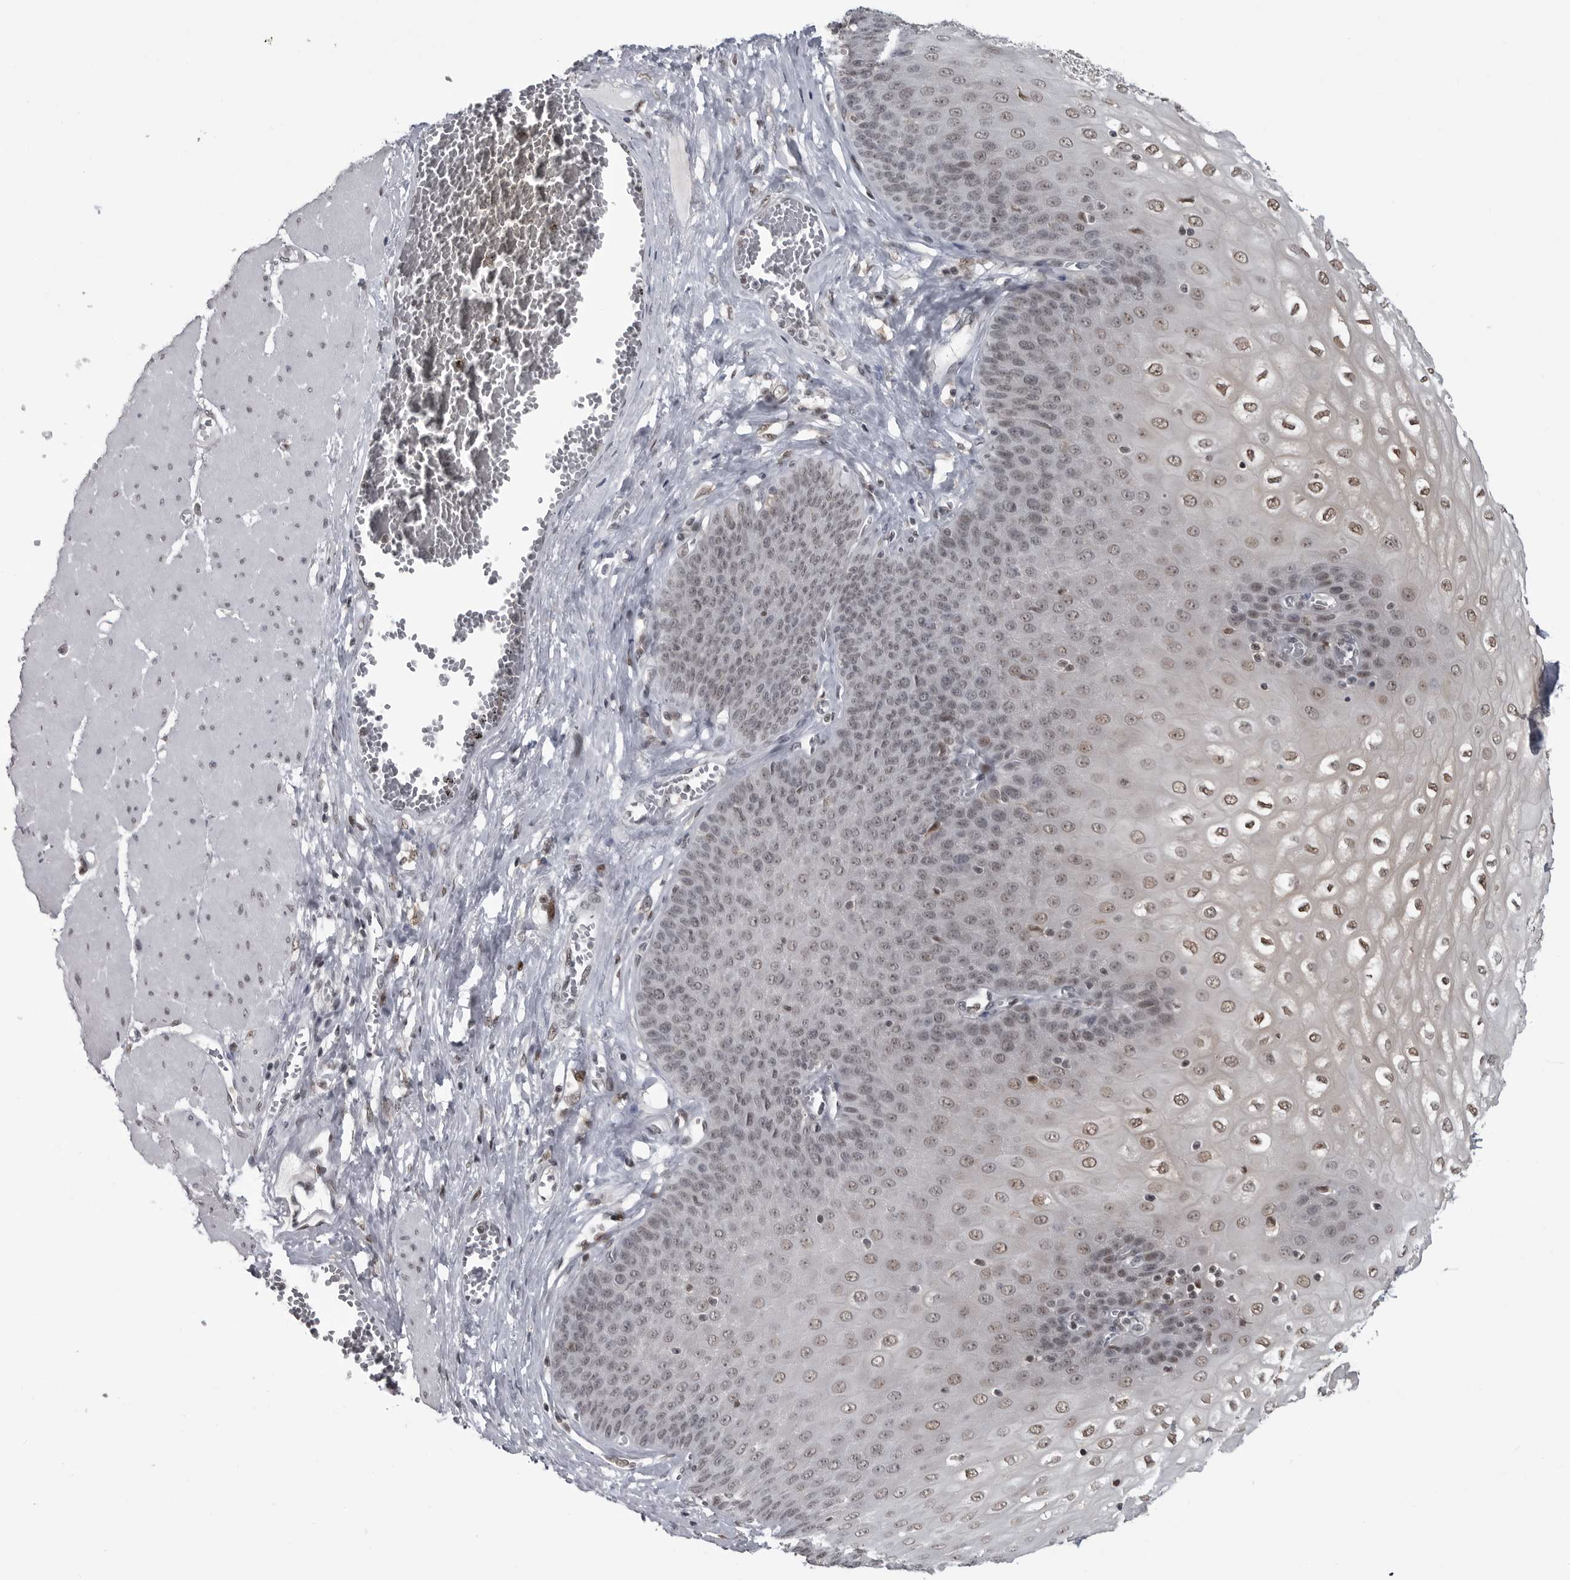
{"staining": {"intensity": "moderate", "quantity": "25%-75%", "location": "nuclear"}, "tissue": "esophagus", "cell_type": "Squamous epithelial cells", "image_type": "normal", "snomed": [{"axis": "morphology", "description": "Normal tissue, NOS"}, {"axis": "topography", "description": "Esophagus"}], "caption": "Protein analysis of benign esophagus reveals moderate nuclear expression in approximately 25%-75% of squamous epithelial cells. Nuclei are stained in blue.", "gene": "C8orf58", "patient": {"sex": "male", "age": 60}}